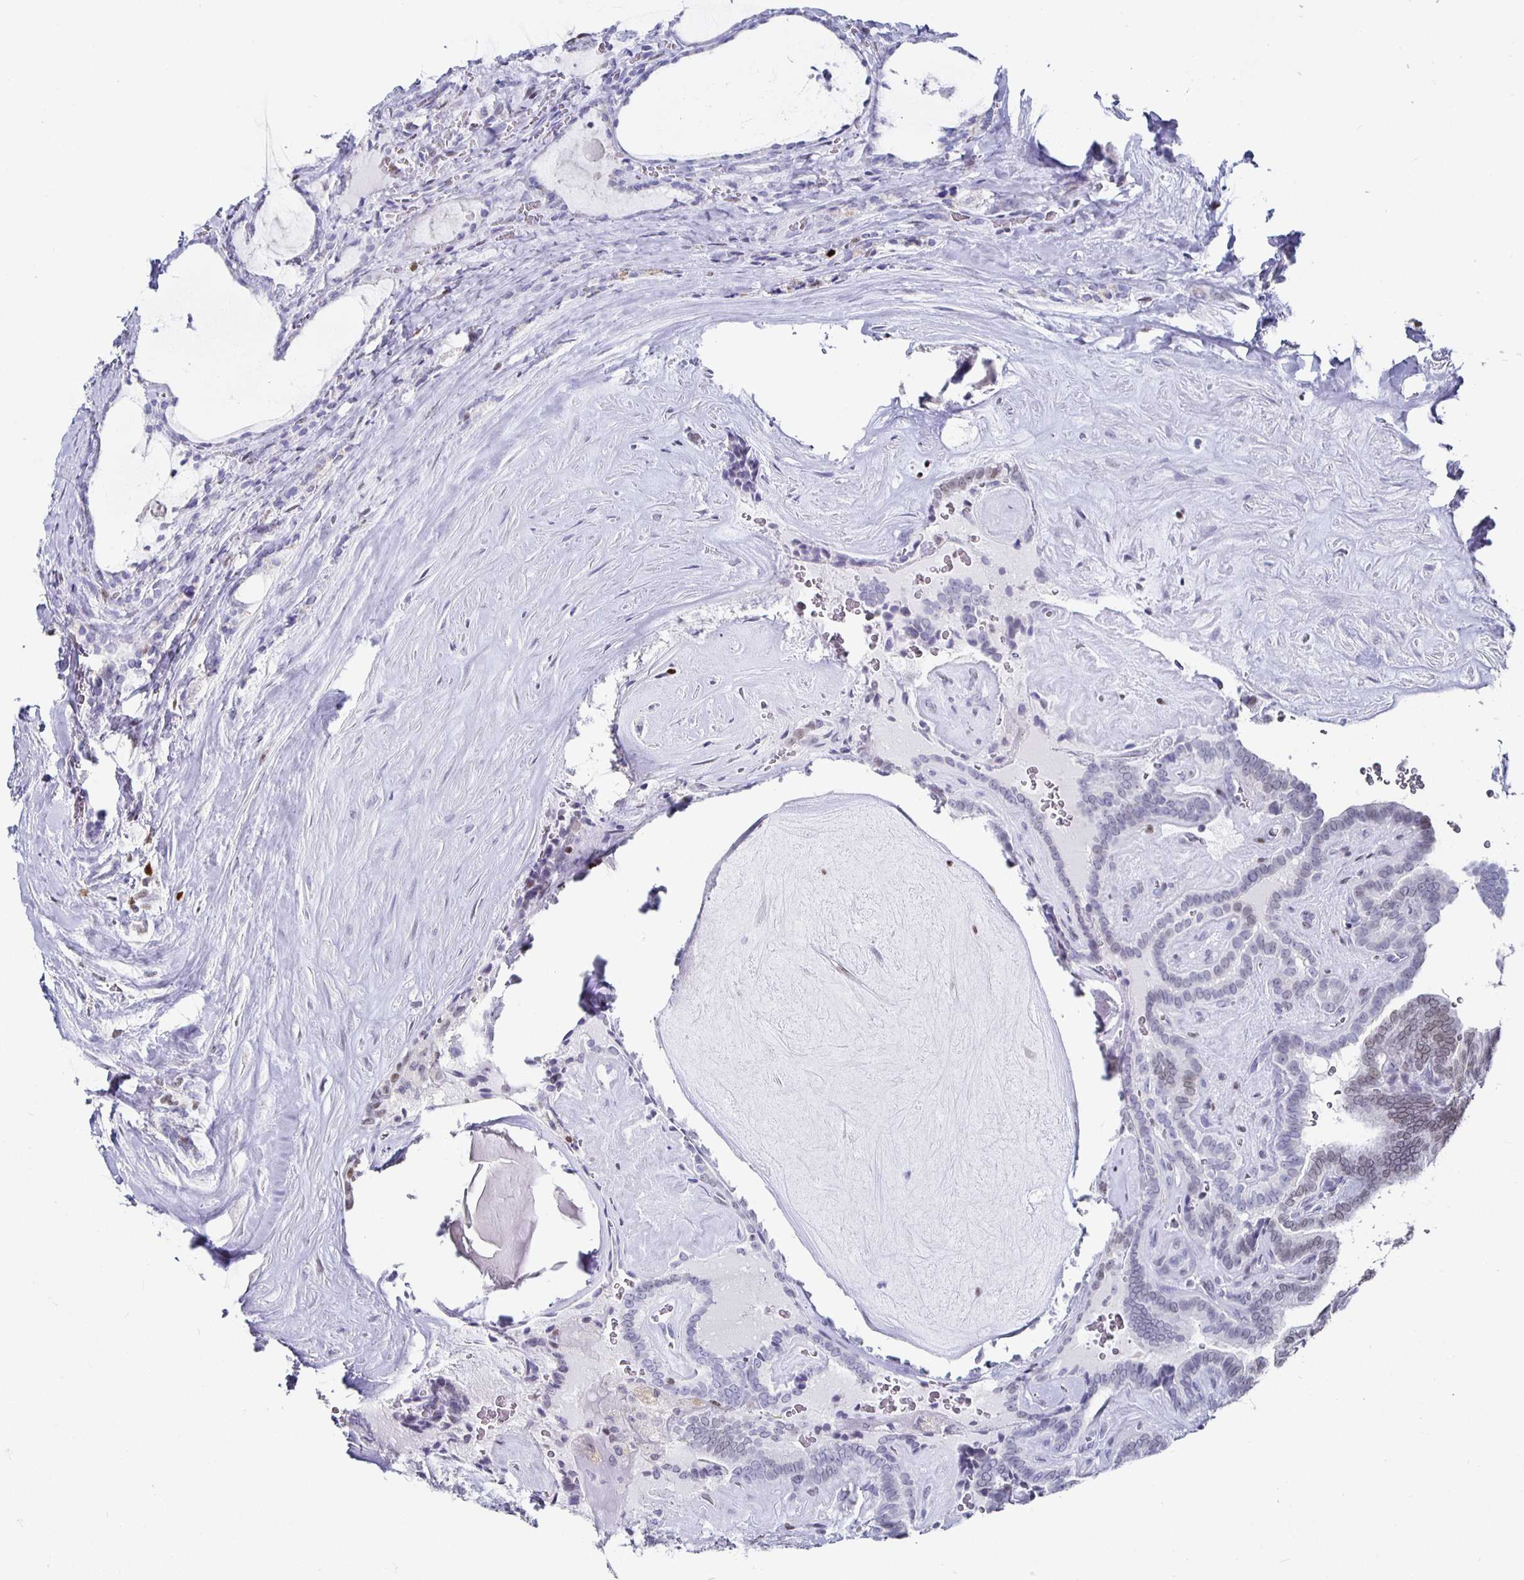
{"staining": {"intensity": "weak", "quantity": "25%-75%", "location": "nuclear"}, "tissue": "thyroid cancer", "cell_type": "Tumor cells", "image_type": "cancer", "snomed": [{"axis": "morphology", "description": "Papillary adenocarcinoma, NOS"}, {"axis": "topography", "description": "Thyroid gland"}], "caption": "This image demonstrates immunohistochemistry staining of human thyroid papillary adenocarcinoma, with low weak nuclear staining in about 25%-75% of tumor cells.", "gene": "RUNX2", "patient": {"sex": "female", "age": 21}}